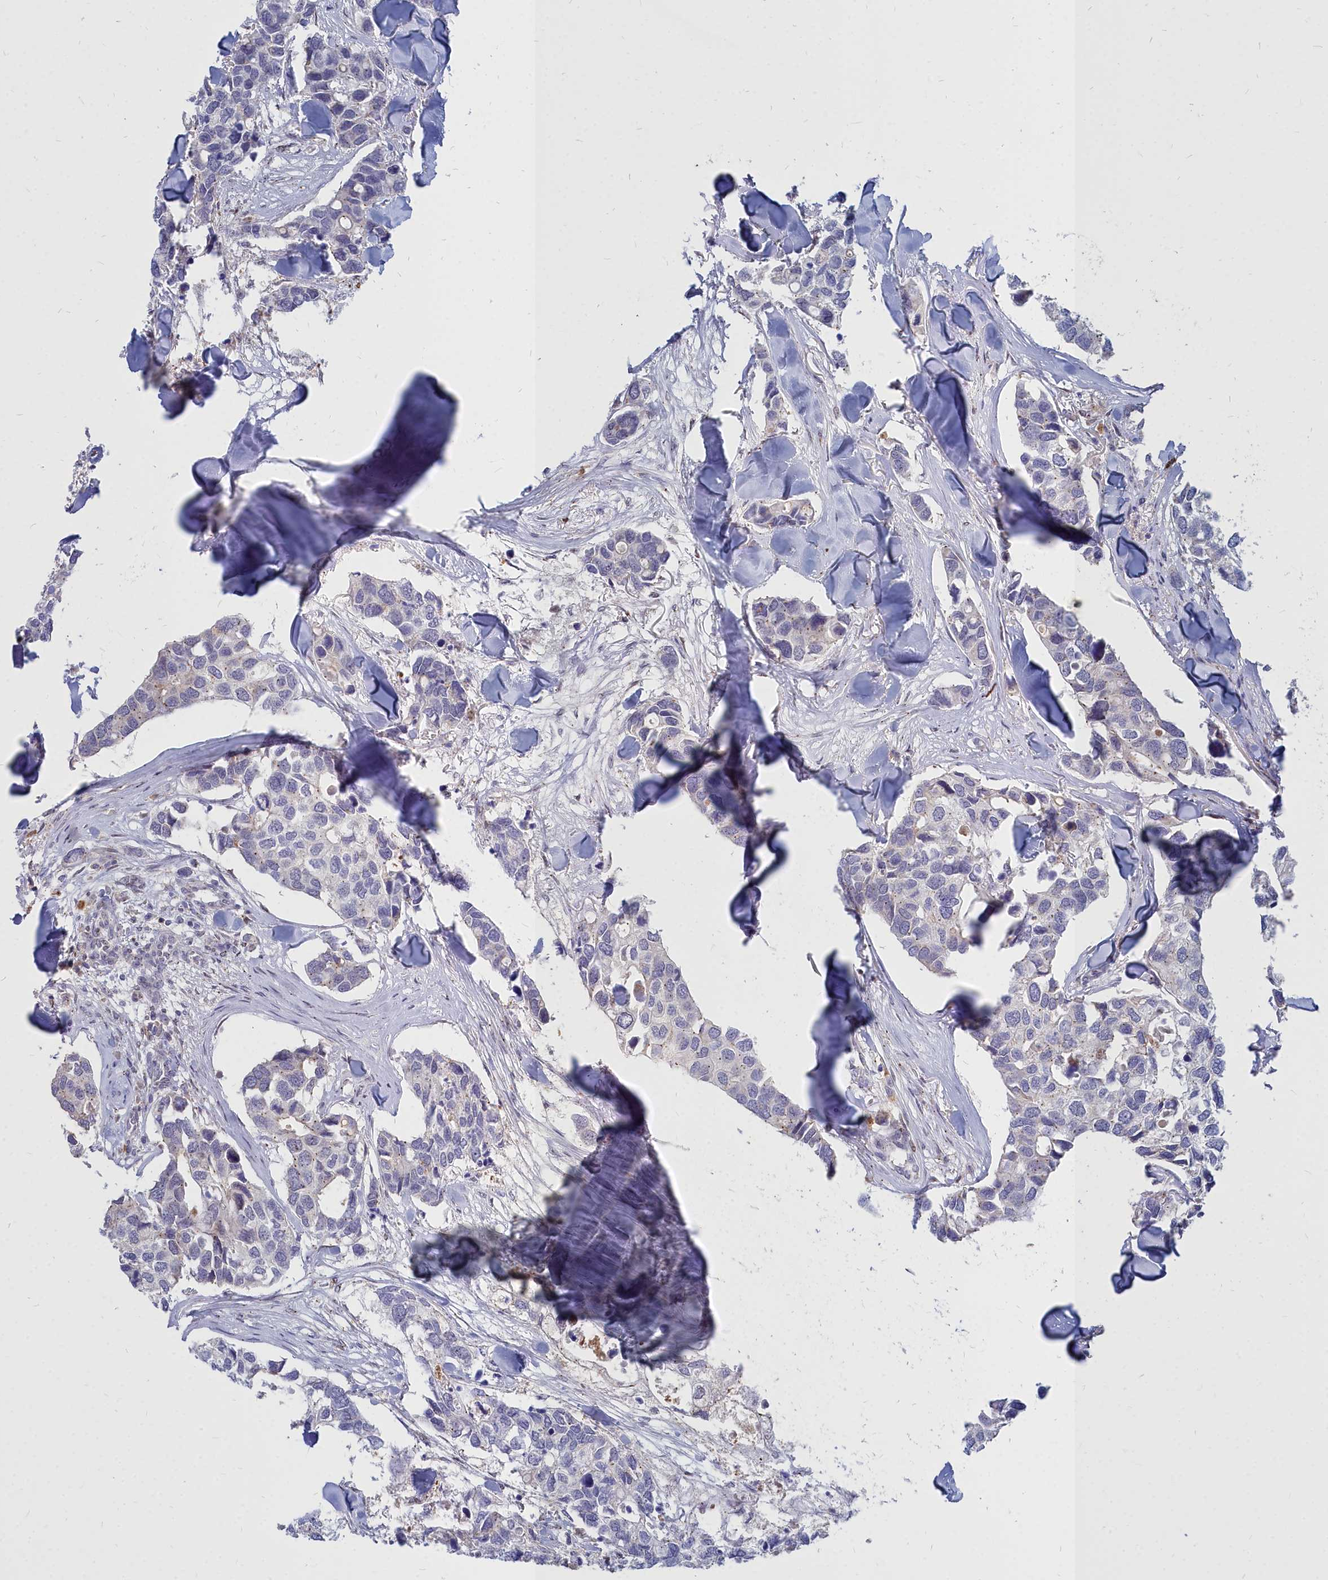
{"staining": {"intensity": "negative", "quantity": "none", "location": "none"}, "tissue": "breast cancer", "cell_type": "Tumor cells", "image_type": "cancer", "snomed": [{"axis": "morphology", "description": "Duct carcinoma"}, {"axis": "topography", "description": "Breast"}], "caption": "Tumor cells show no significant expression in breast cancer.", "gene": "NOXA1", "patient": {"sex": "female", "age": 83}}